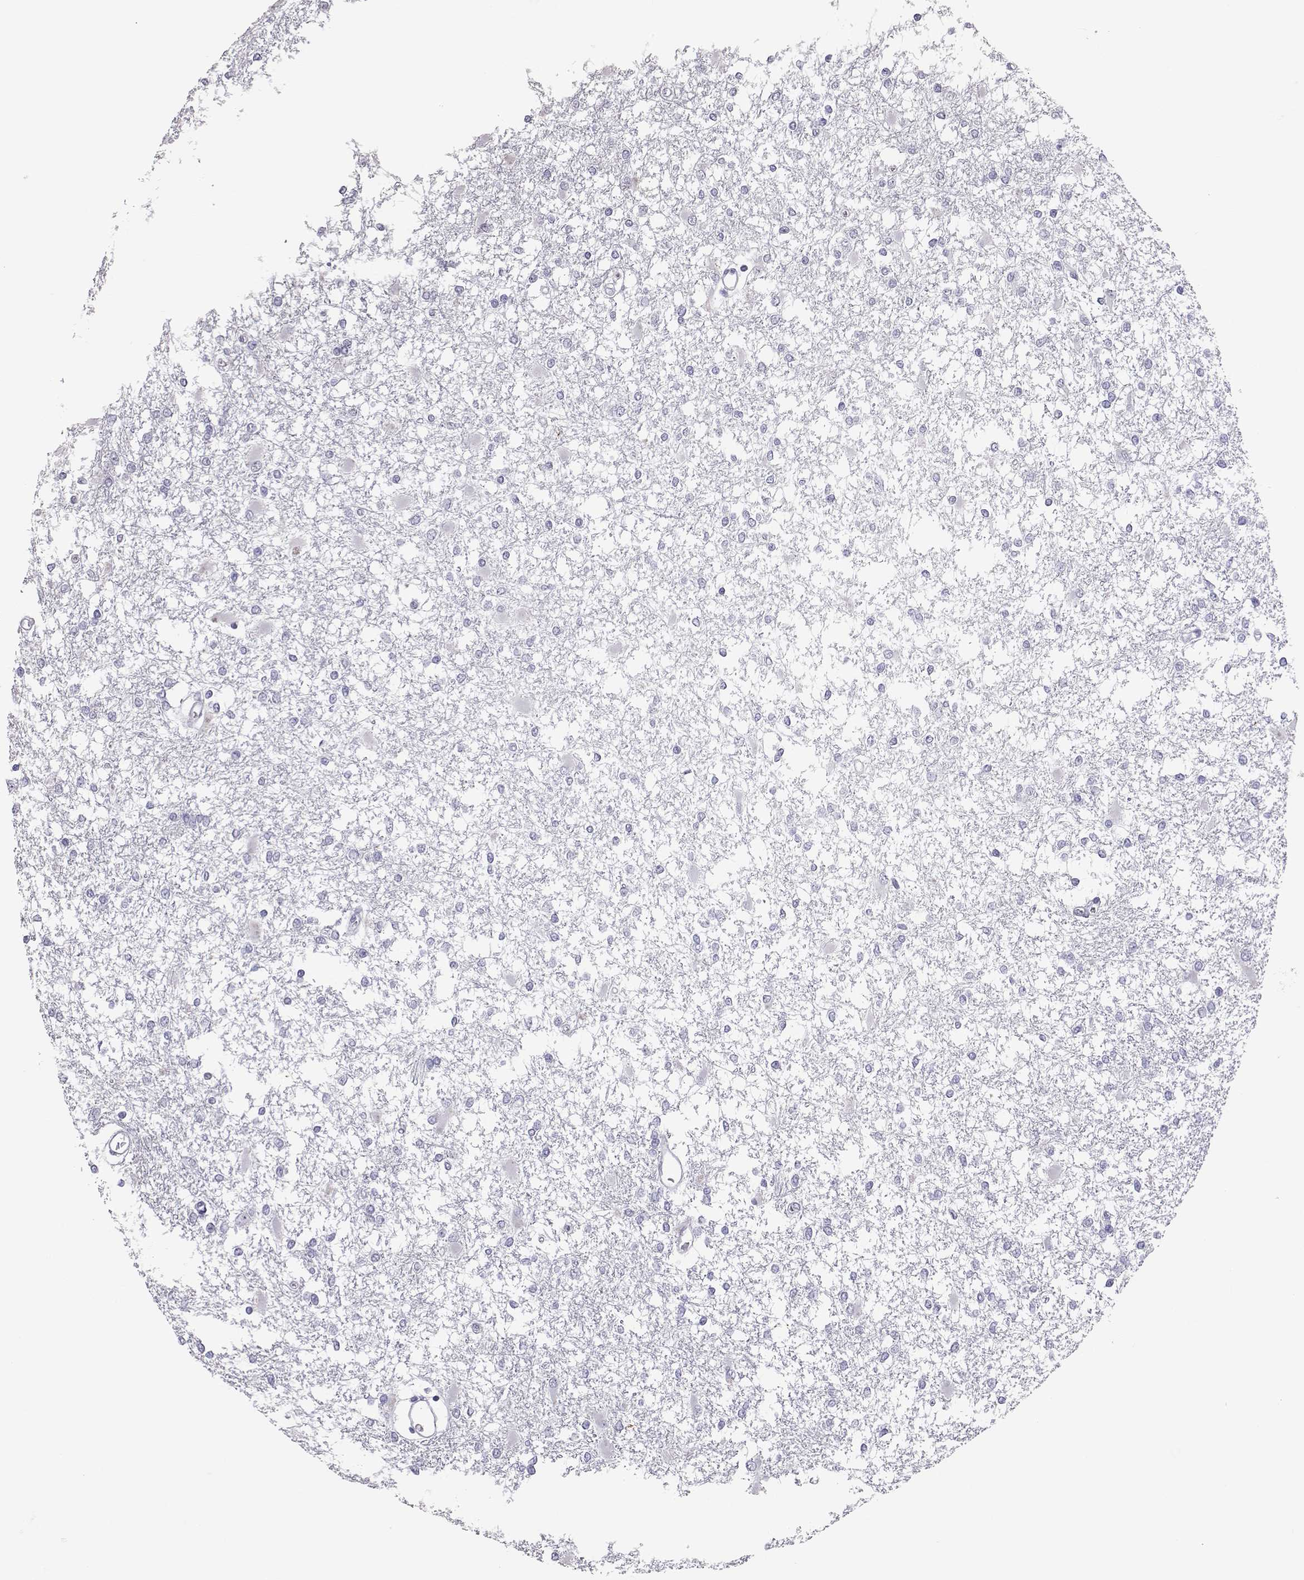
{"staining": {"intensity": "negative", "quantity": "none", "location": "none"}, "tissue": "glioma", "cell_type": "Tumor cells", "image_type": "cancer", "snomed": [{"axis": "morphology", "description": "Glioma, malignant, High grade"}, {"axis": "topography", "description": "Cerebral cortex"}], "caption": "Malignant high-grade glioma was stained to show a protein in brown. There is no significant staining in tumor cells. The staining is performed using DAB brown chromogen with nuclei counter-stained in using hematoxylin.", "gene": "PMCH", "patient": {"sex": "male", "age": 79}}